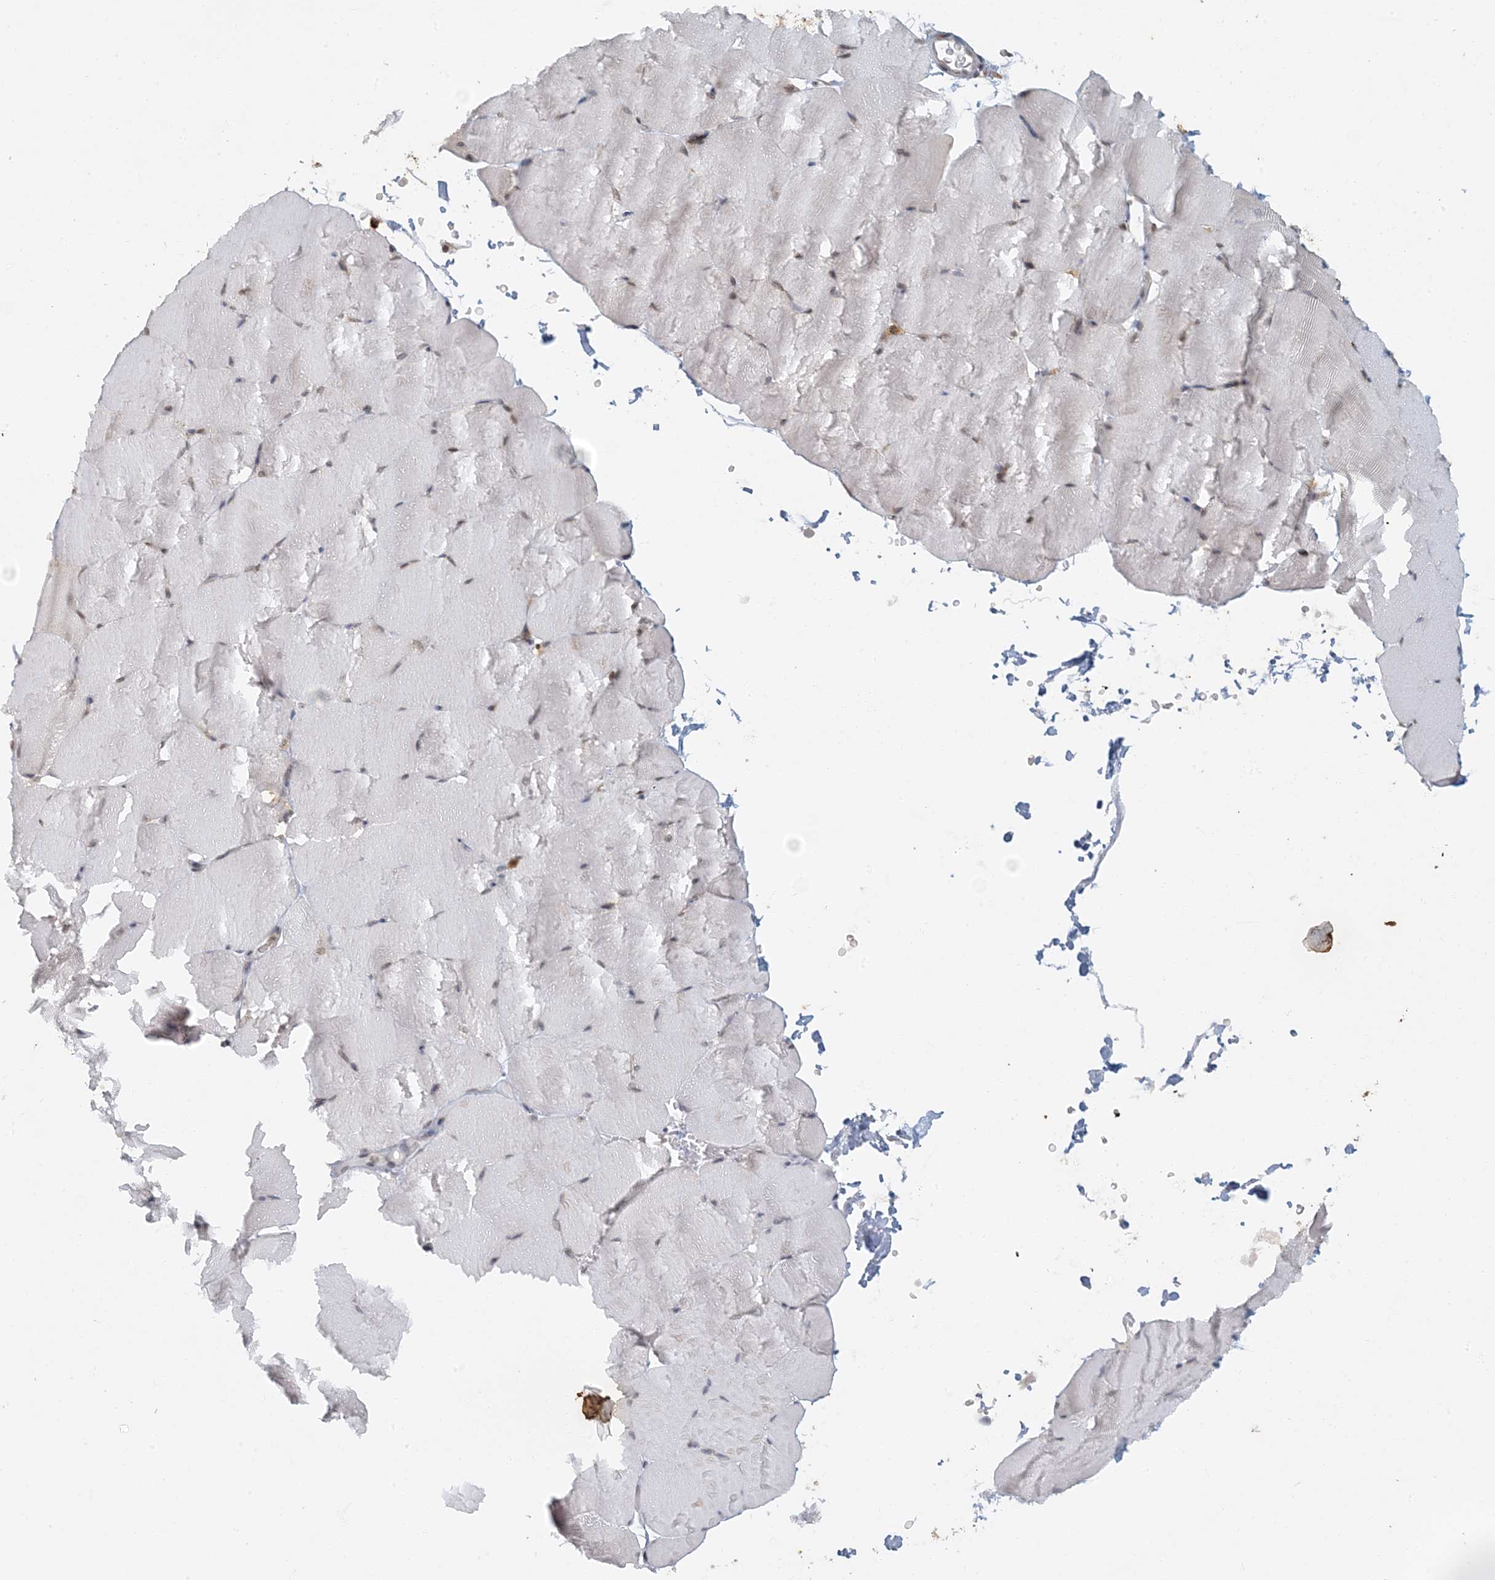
{"staining": {"intensity": "moderate", "quantity": "25%-75%", "location": "nuclear"}, "tissue": "skeletal muscle", "cell_type": "Myocytes", "image_type": "normal", "snomed": [{"axis": "morphology", "description": "Normal tissue, NOS"}, {"axis": "topography", "description": "Skeletal muscle"}, {"axis": "topography", "description": "Parathyroid gland"}], "caption": "The histopathology image shows immunohistochemical staining of normal skeletal muscle. There is moderate nuclear positivity is seen in about 25%-75% of myocytes.", "gene": "AK9", "patient": {"sex": "female", "age": 37}}